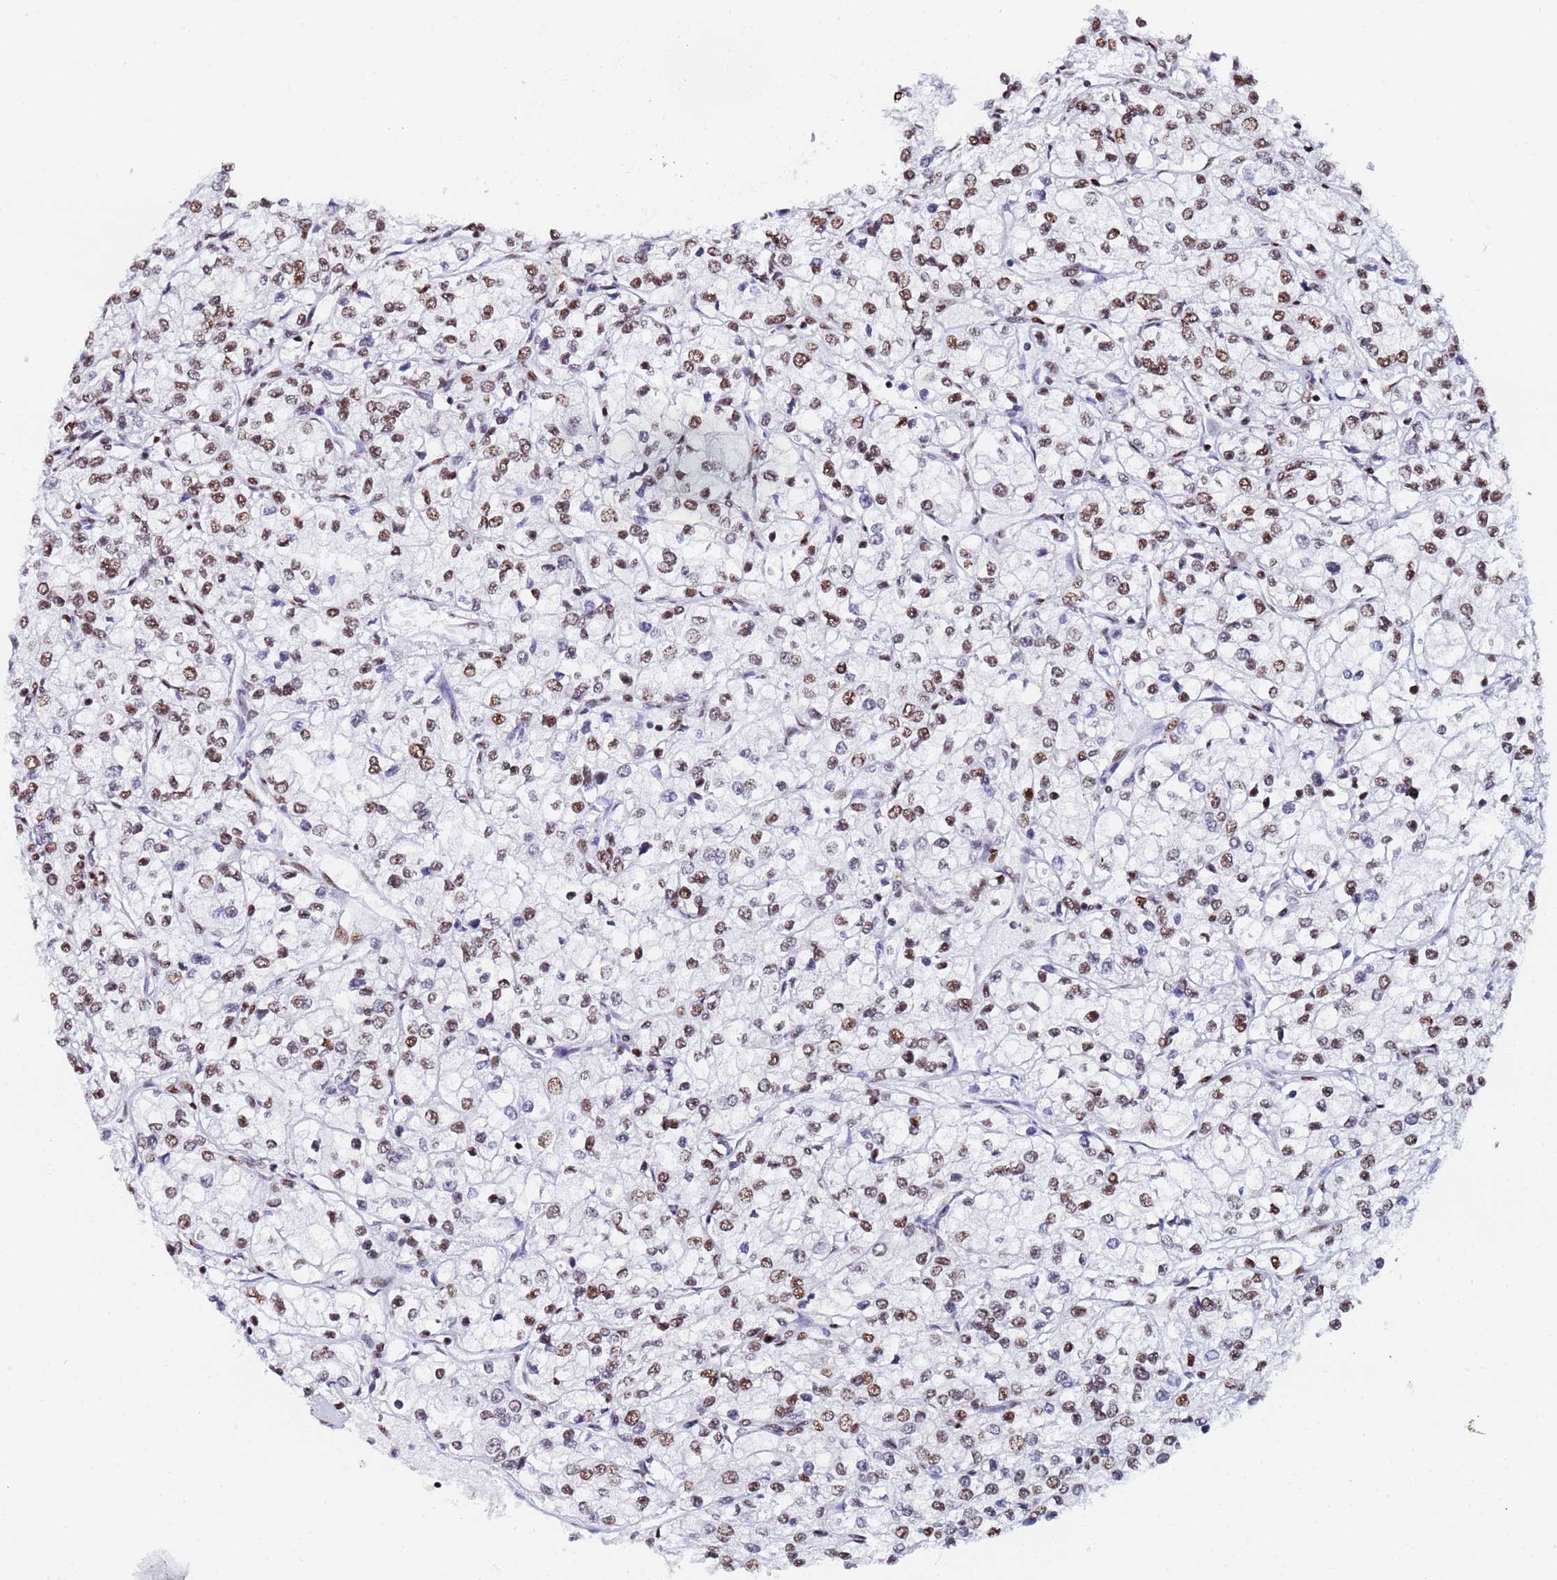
{"staining": {"intensity": "moderate", "quantity": "25%-75%", "location": "nuclear"}, "tissue": "renal cancer", "cell_type": "Tumor cells", "image_type": "cancer", "snomed": [{"axis": "morphology", "description": "Adenocarcinoma, NOS"}, {"axis": "topography", "description": "Kidney"}], "caption": "Immunohistochemistry (IHC) micrograph of human renal adenocarcinoma stained for a protein (brown), which displays medium levels of moderate nuclear positivity in about 25%-75% of tumor cells.", "gene": "SNRPA1", "patient": {"sex": "male", "age": 80}}